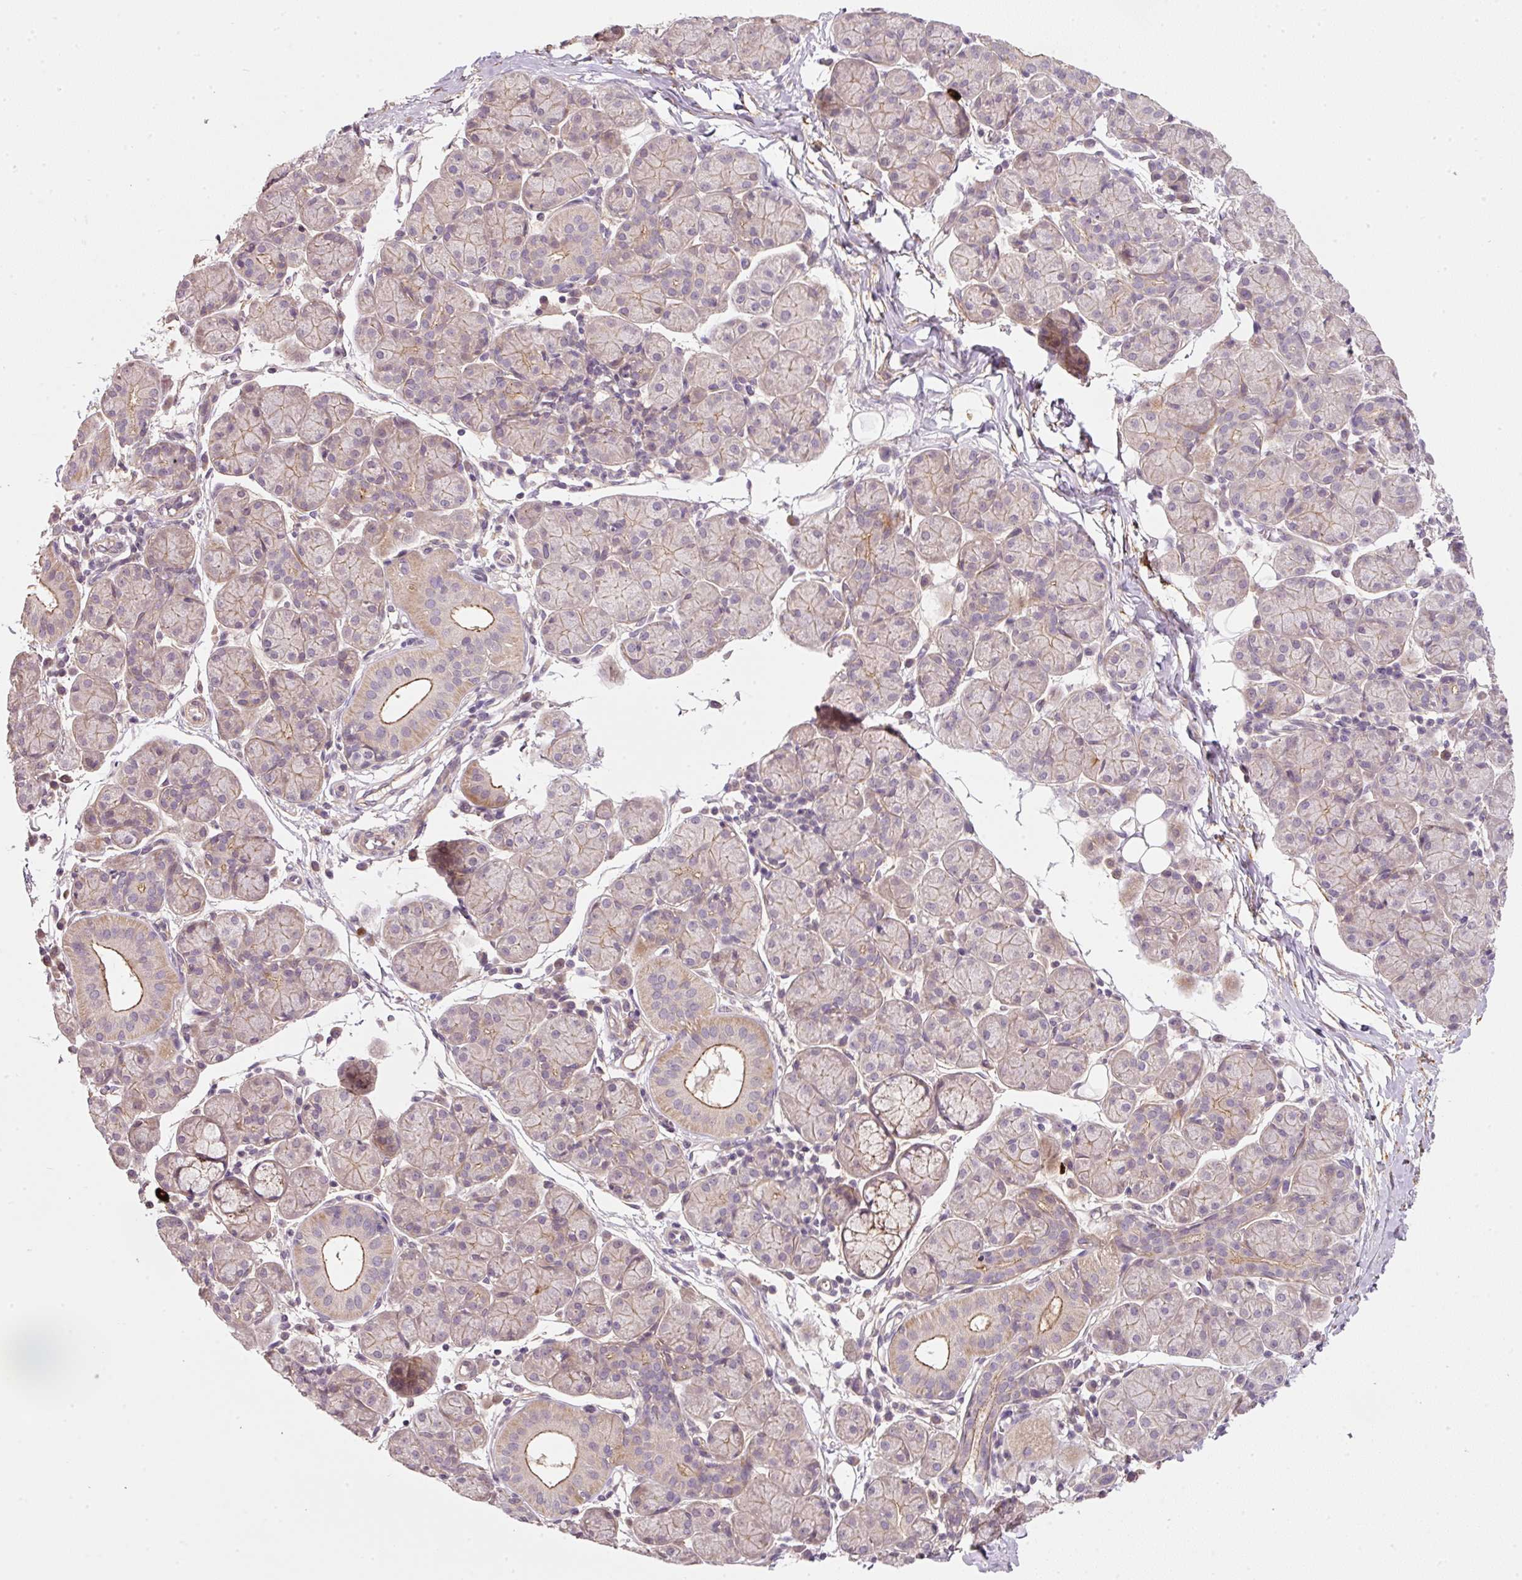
{"staining": {"intensity": "moderate", "quantity": "25%-75%", "location": "cytoplasmic/membranous"}, "tissue": "salivary gland", "cell_type": "Glandular cells", "image_type": "normal", "snomed": [{"axis": "morphology", "description": "Normal tissue, NOS"}, {"axis": "morphology", "description": "Inflammation, NOS"}, {"axis": "topography", "description": "Lymph node"}, {"axis": "topography", "description": "Salivary gland"}], "caption": "The image displays a brown stain indicating the presence of a protein in the cytoplasmic/membranous of glandular cells in salivary gland.", "gene": "TIRAP", "patient": {"sex": "male", "age": 3}}